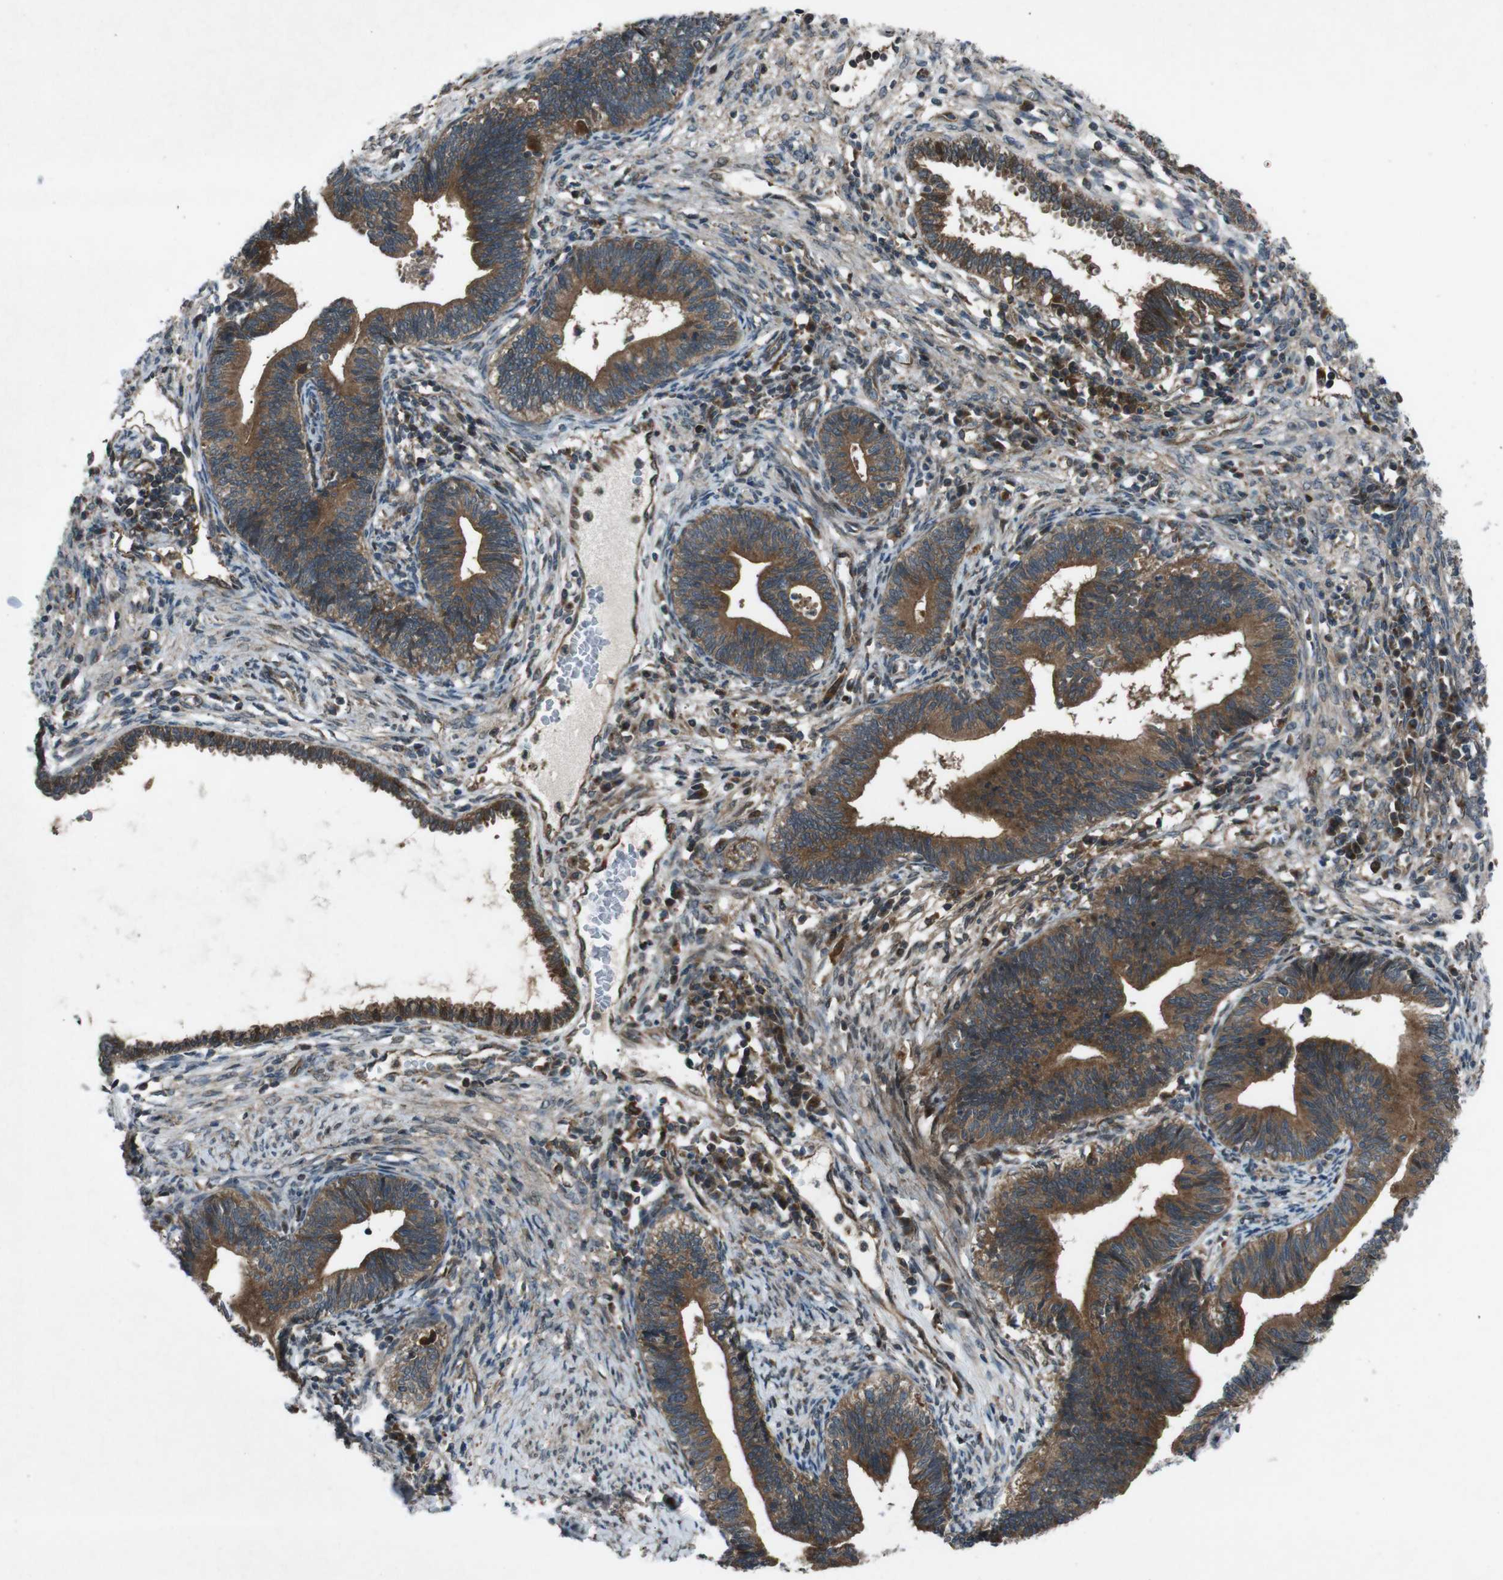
{"staining": {"intensity": "strong", "quantity": ">75%", "location": "cytoplasmic/membranous"}, "tissue": "cervical cancer", "cell_type": "Tumor cells", "image_type": "cancer", "snomed": [{"axis": "morphology", "description": "Adenocarcinoma, NOS"}, {"axis": "topography", "description": "Cervix"}], "caption": "Cervical adenocarcinoma stained with IHC shows strong cytoplasmic/membranous staining in approximately >75% of tumor cells.", "gene": "SLC27A4", "patient": {"sex": "female", "age": 44}}